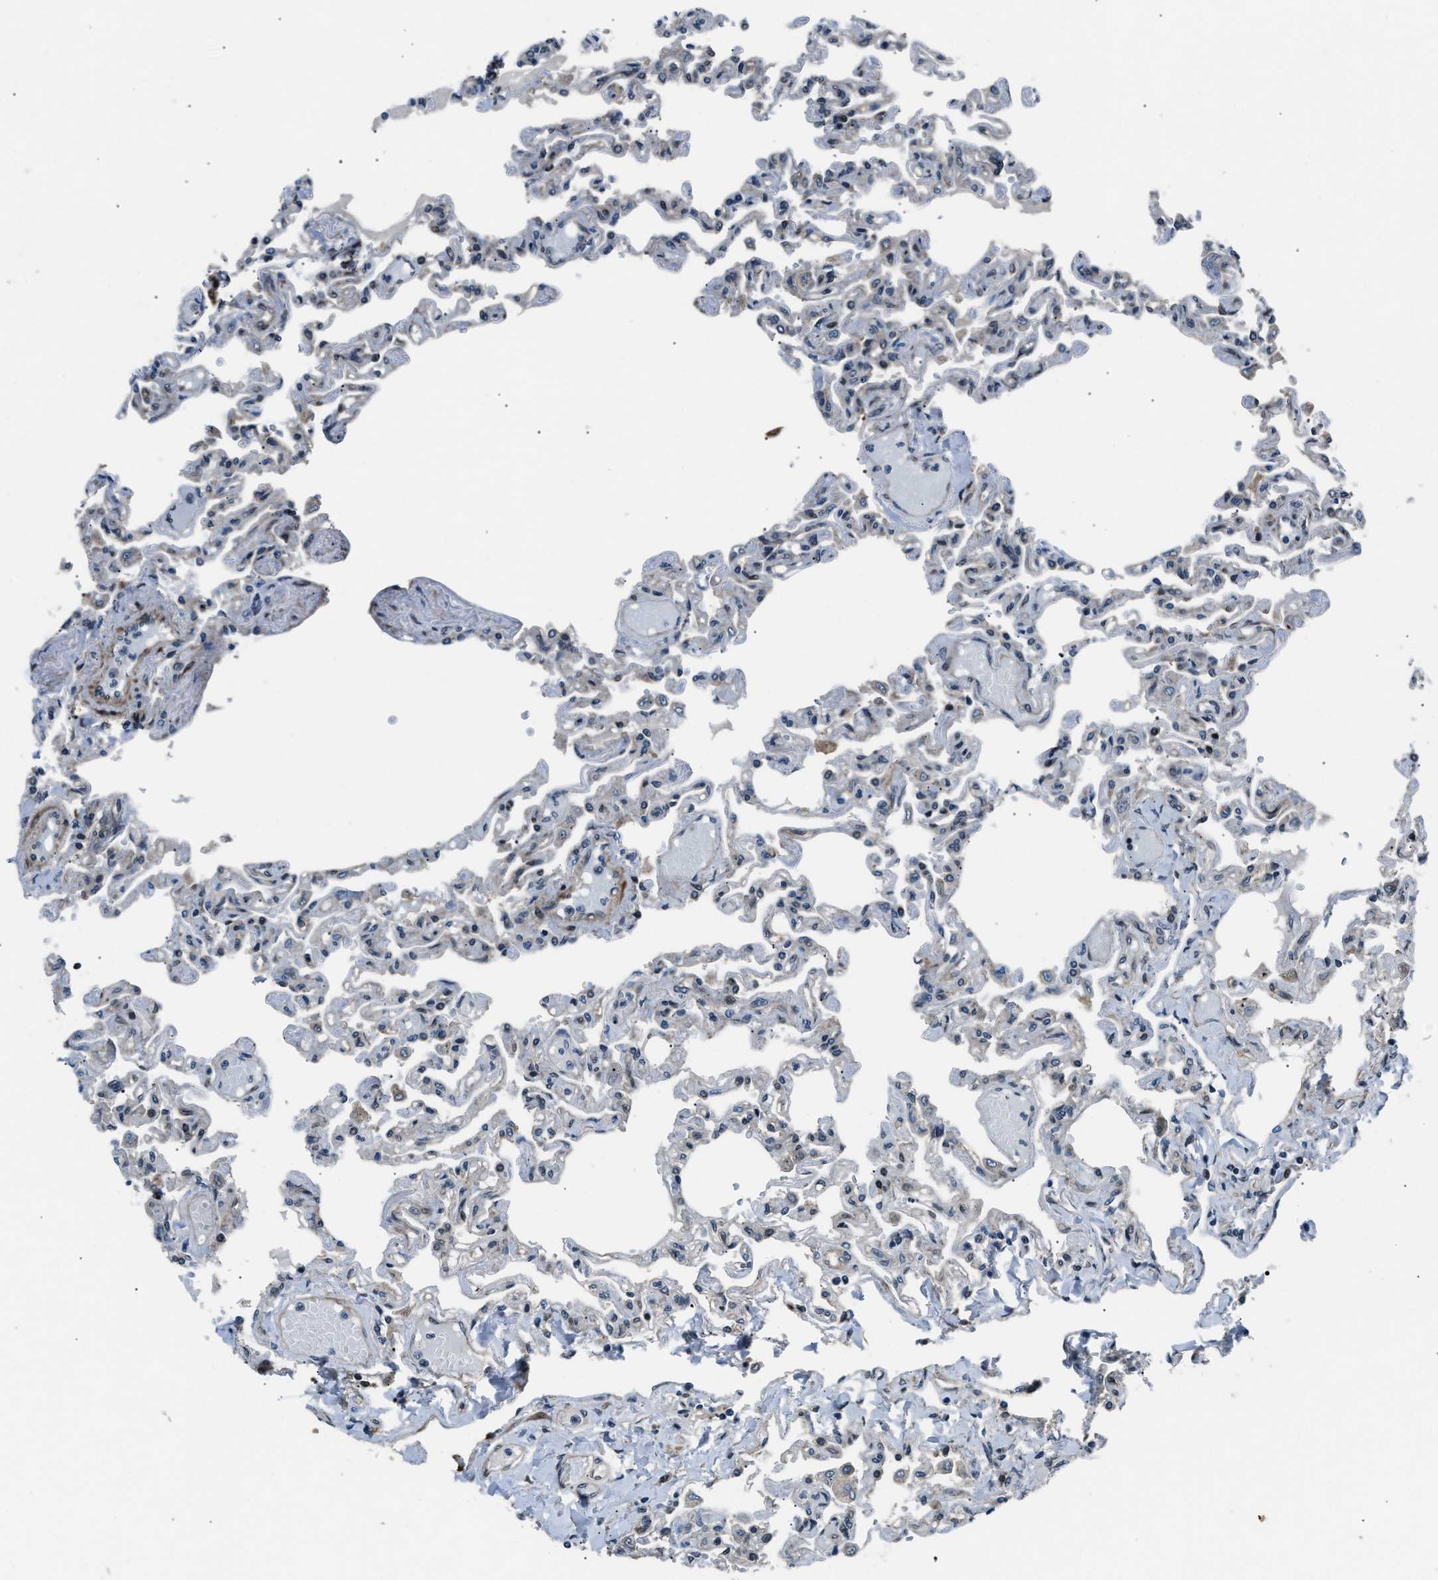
{"staining": {"intensity": "weak", "quantity": "25%-75%", "location": "cytoplasmic/membranous"}, "tissue": "lung", "cell_type": "Alveolar cells", "image_type": "normal", "snomed": [{"axis": "morphology", "description": "Normal tissue, NOS"}, {"axis": "topography", "description": "Lung"}], "caption": "This is a histology image of immunohistochemistry staining of benign lung, which shows weak positivity in the cytoplasmic/membranous of alveolar cells.", "gene": "DYNC2I1", "patient": {"sex": "male", "age": 21}}